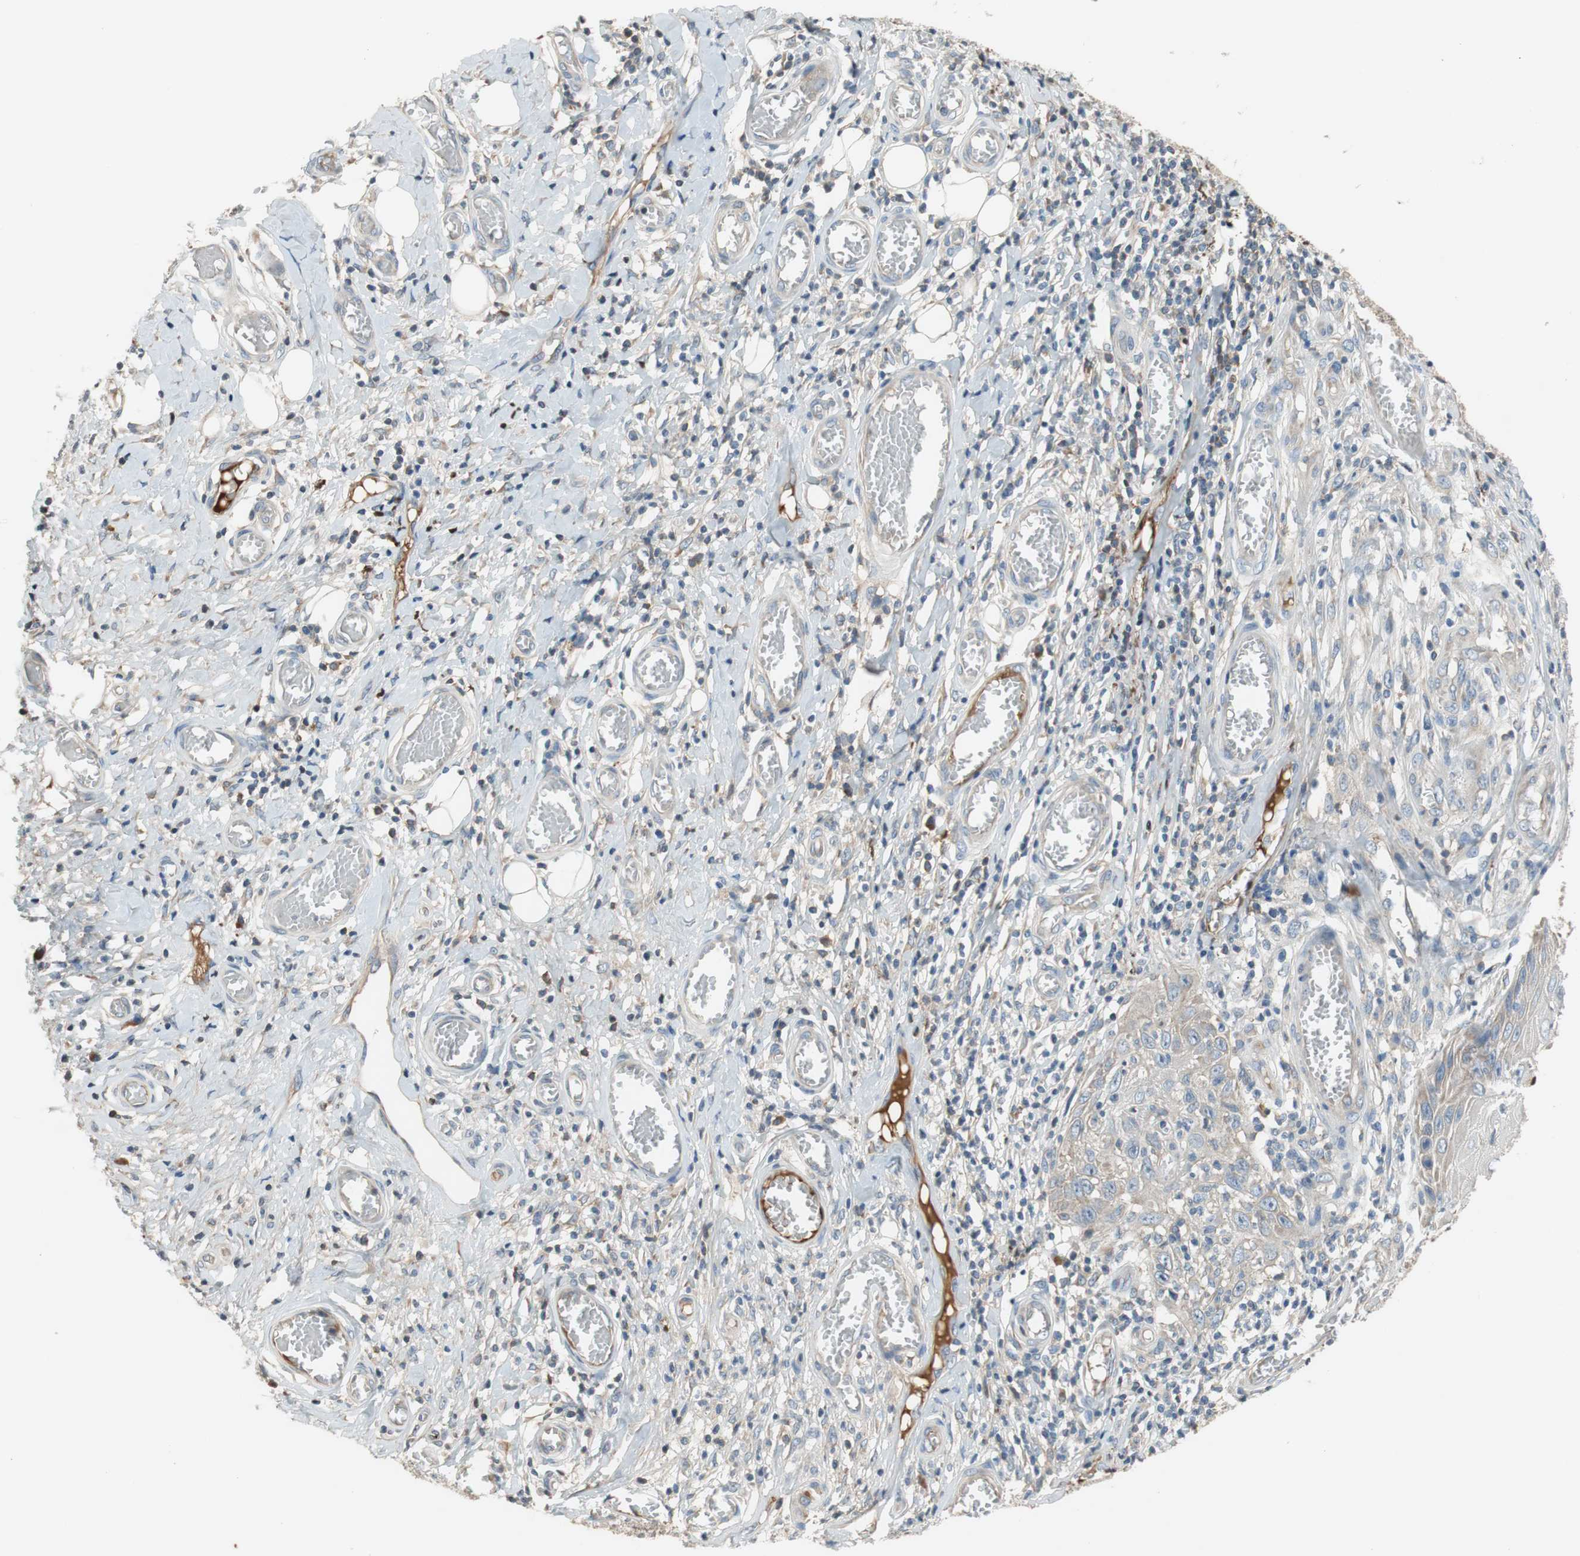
{"staining": {"intensity": "negative", "quantity": "none", "location": "none"}, "tissue": "skin cancer", "cell_type": "Tumor cells", "image_type": "cancer", "snomed": [{"axis": "morphology", "description": "Squamous cell carcinoma, NOS"}, {"axis": "topography", "description": "Skin"}], "caption": "Immunohistochemistry (IHC) photomicrograph of neoplastic tissue: human skin cancer stained with DAB reveals no significant protein positivity in tumor cells. (Brightfield microscopy of DAB immunohistochemistry at high magnification).", "gene": "C4A", "patient": {"sex": "female", "age": 73}}